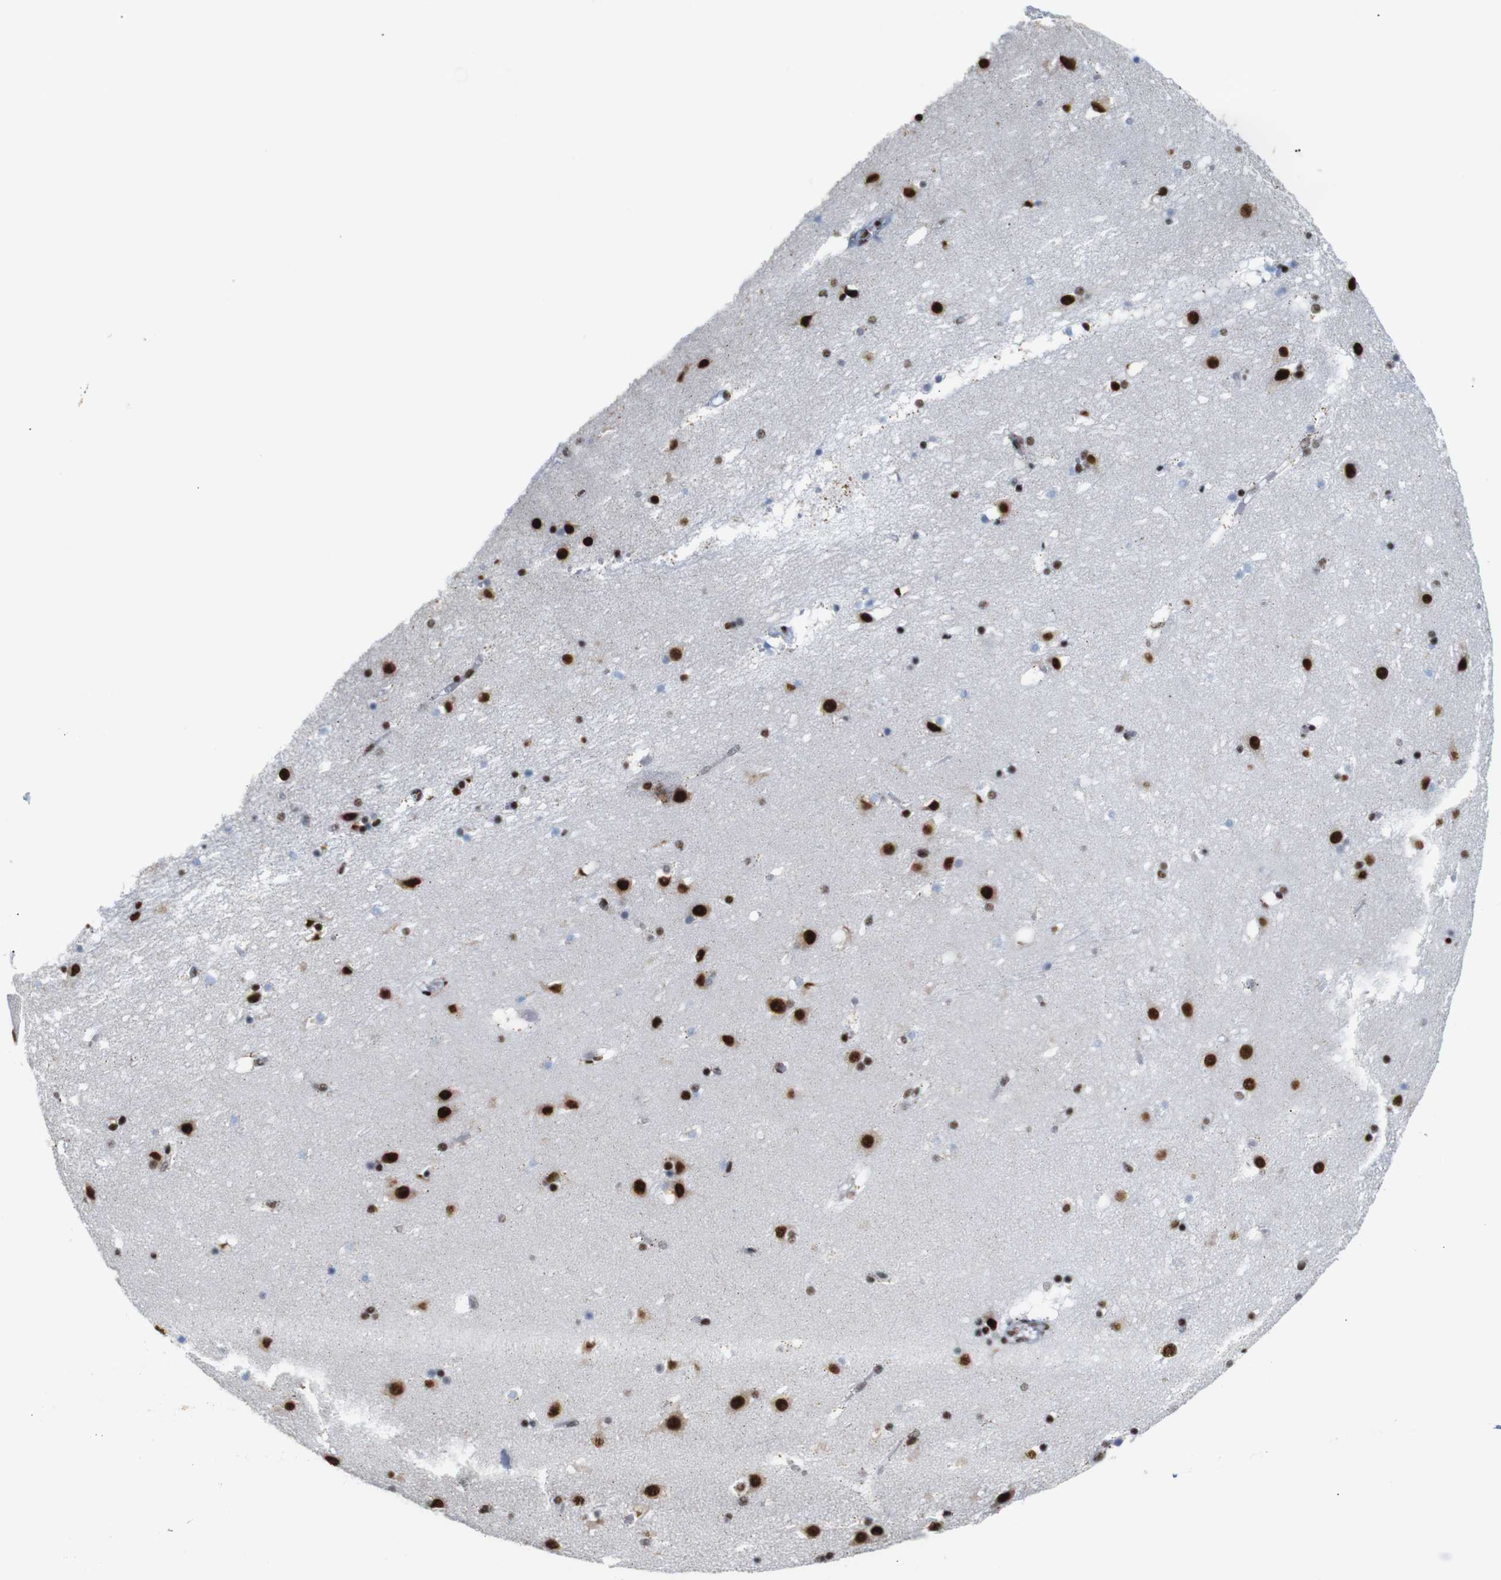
{"staining": {"intensity": "strong", "quantity": ">75%", "location": "nuclear"}, "tissue": "caudate", "cell_type": "Glial cells", "image_type": "normal", "snomed": [{"axis": "morphology", "description": "Normal tissue, NOS"}, {"axis": "topography", "description": "Lateral ventricle wall"}], "caption": "Immunohistochemistry (IHC) photomicrograph of normal caudate stained for a protein (brown), which exhibits high levels of strong nuclear staining in approximately >75% of glial cells.", "gene": "TRA2B", "patient": {"sex": "male", "age": 45}}